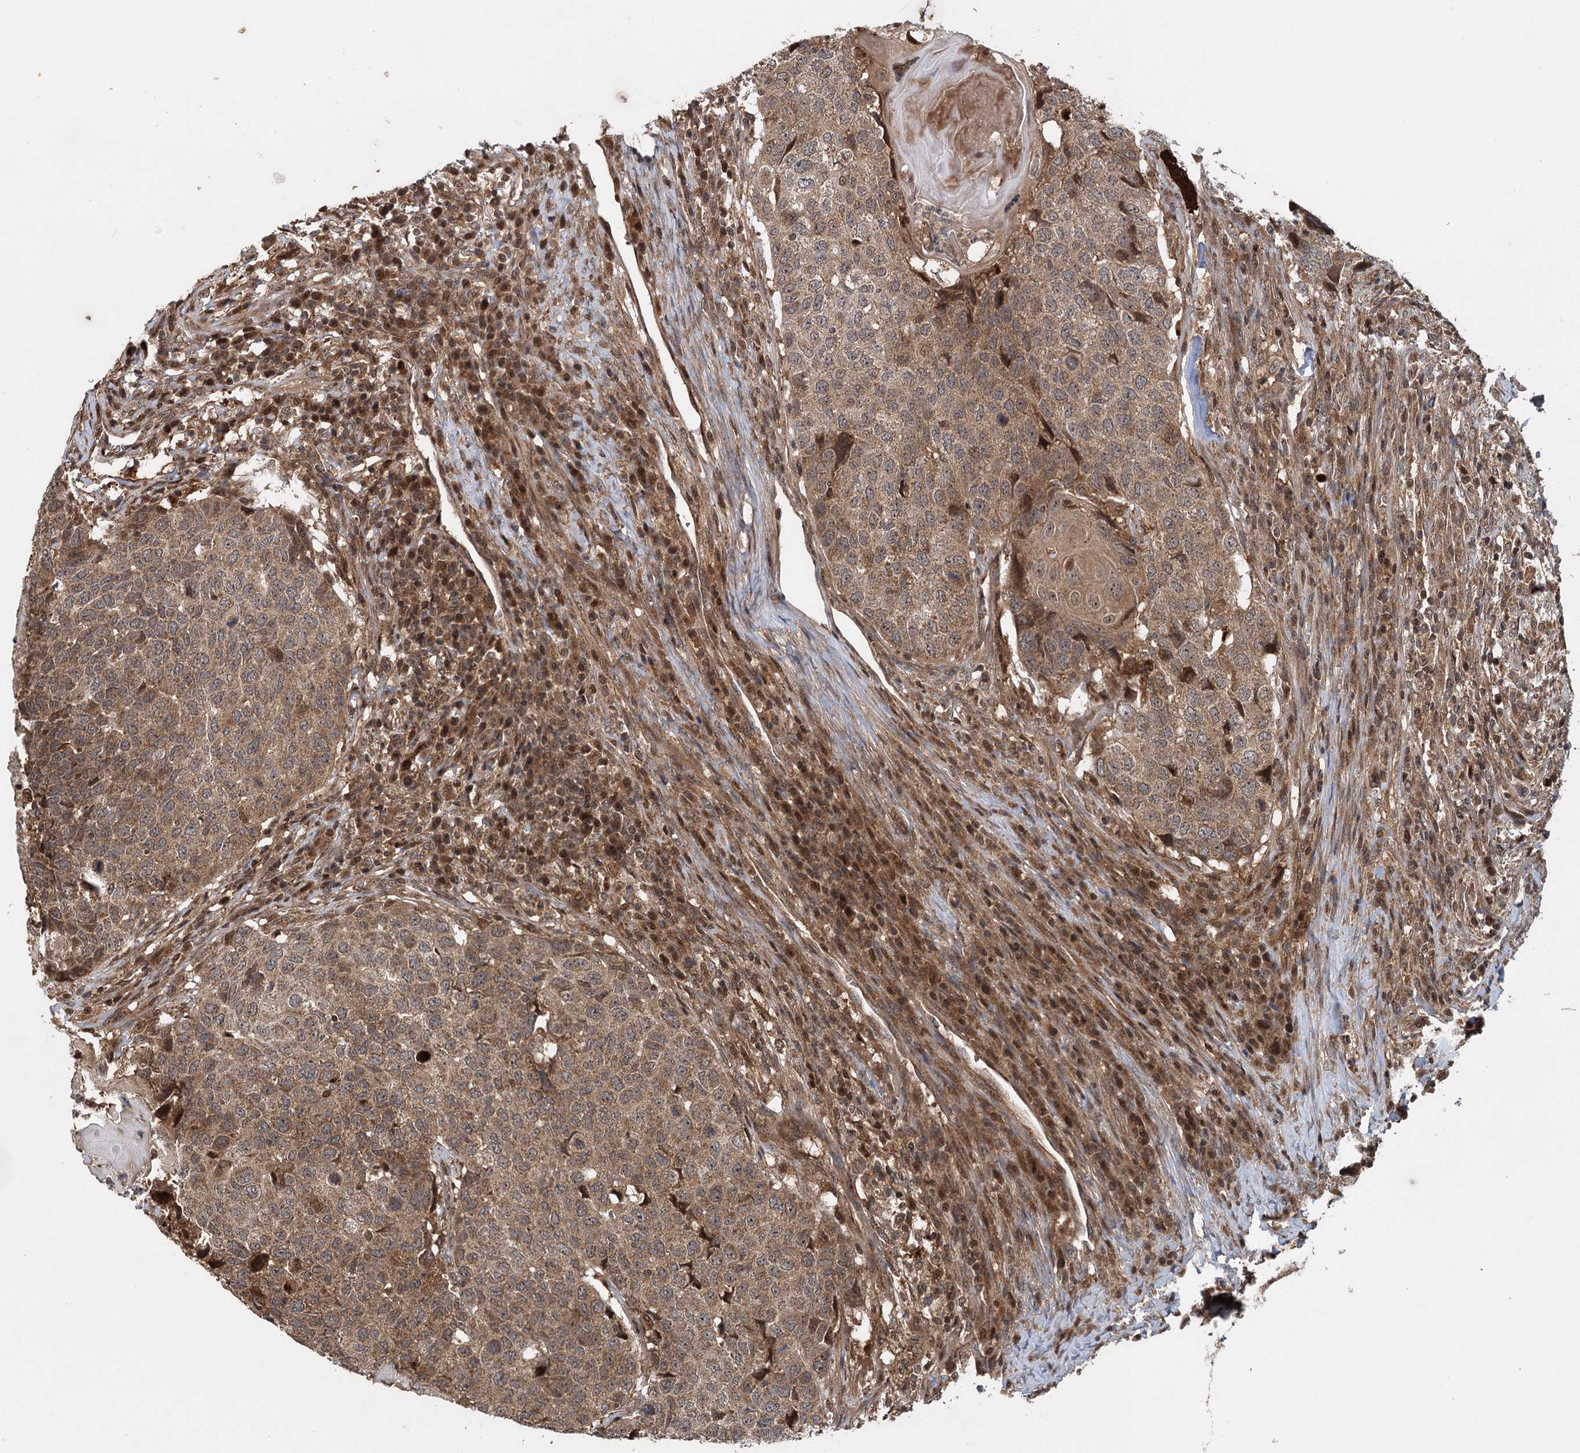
{"staining": {"intensity": "moderate", "quantity": ">75%", "location": "cytoplasmic/membranous"}, "tissue": "head and neck cancer", "cell_type": "Tumor cells", "image_type": "cancer", "snomed": [{"axis": "morphology", "description": "Squamous cell carcinoma, NOS"}, {"axis": "topography", "description": "Head-Neck"}], "caption": "Human head and neck cancer (squamous cell carcinoma) stained for a protein (brown) reveals moderate cytoplasmic/membranous positive expression in about >75% of tumor cells.", "gene": "INSIG2", "patient": {"sex": "male", "age": 66}}